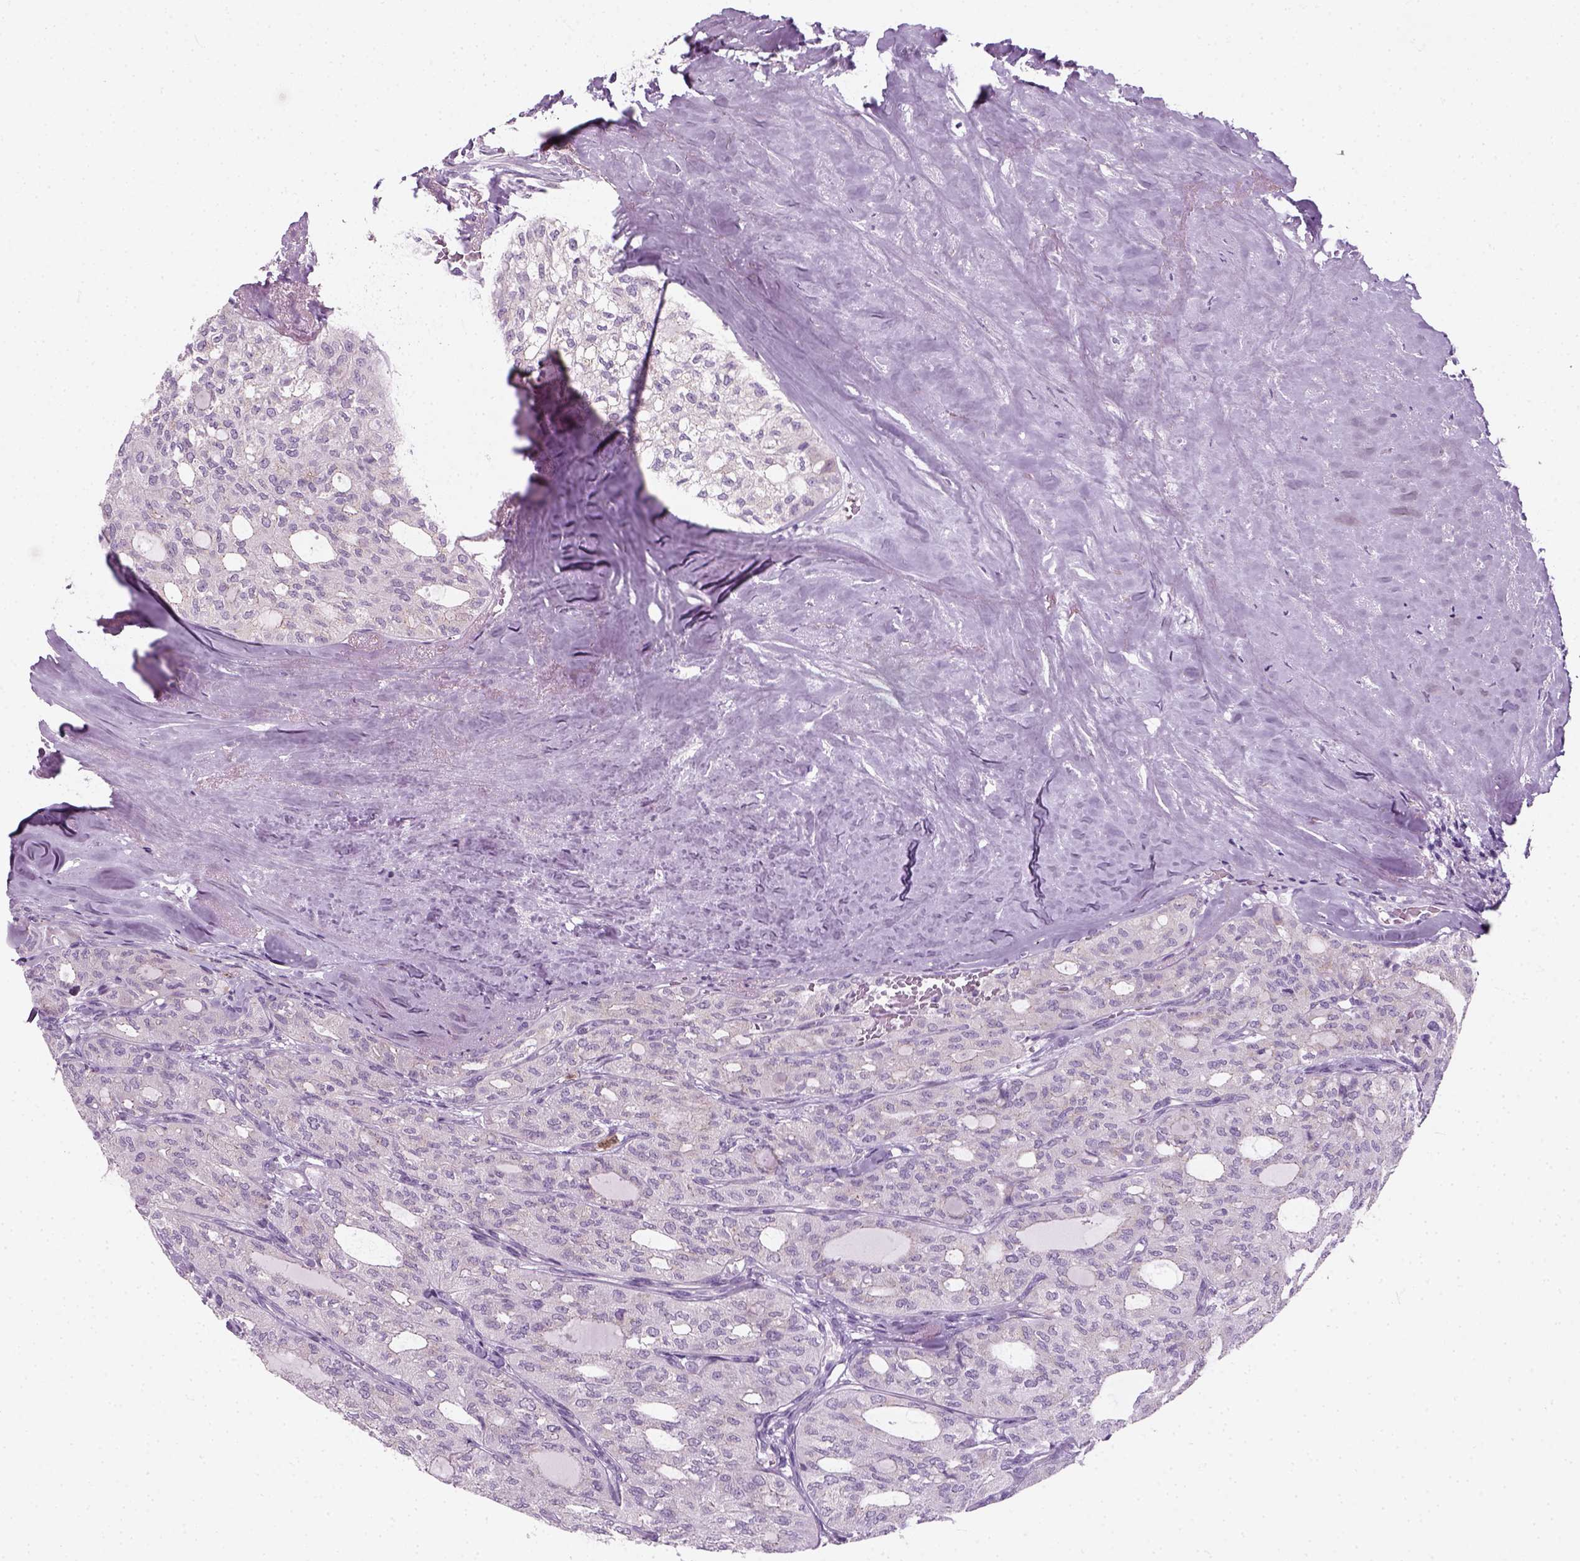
{"staining": {"intensity": "negative", "quantity": "none", "location": "none"}, "tissue": "thyroid cancer", "cell_type": "Tumor cells", "image_type": "cancer", "snomed": [{"axis": "morphology", "description": "Follicular adenoma carcinoma, NOS"}, {"axis": "topography", "description": "Thyroid gland"}], "caption": "DAB (3,3'-diaminobenzidine) immunohistochemical staining of human thyroid cancer (follicular adenoma carcinoma) shows no significant positivity in tumor cells.", "gene": "IL4", "patient": {"sex": "male", "age": 75}}